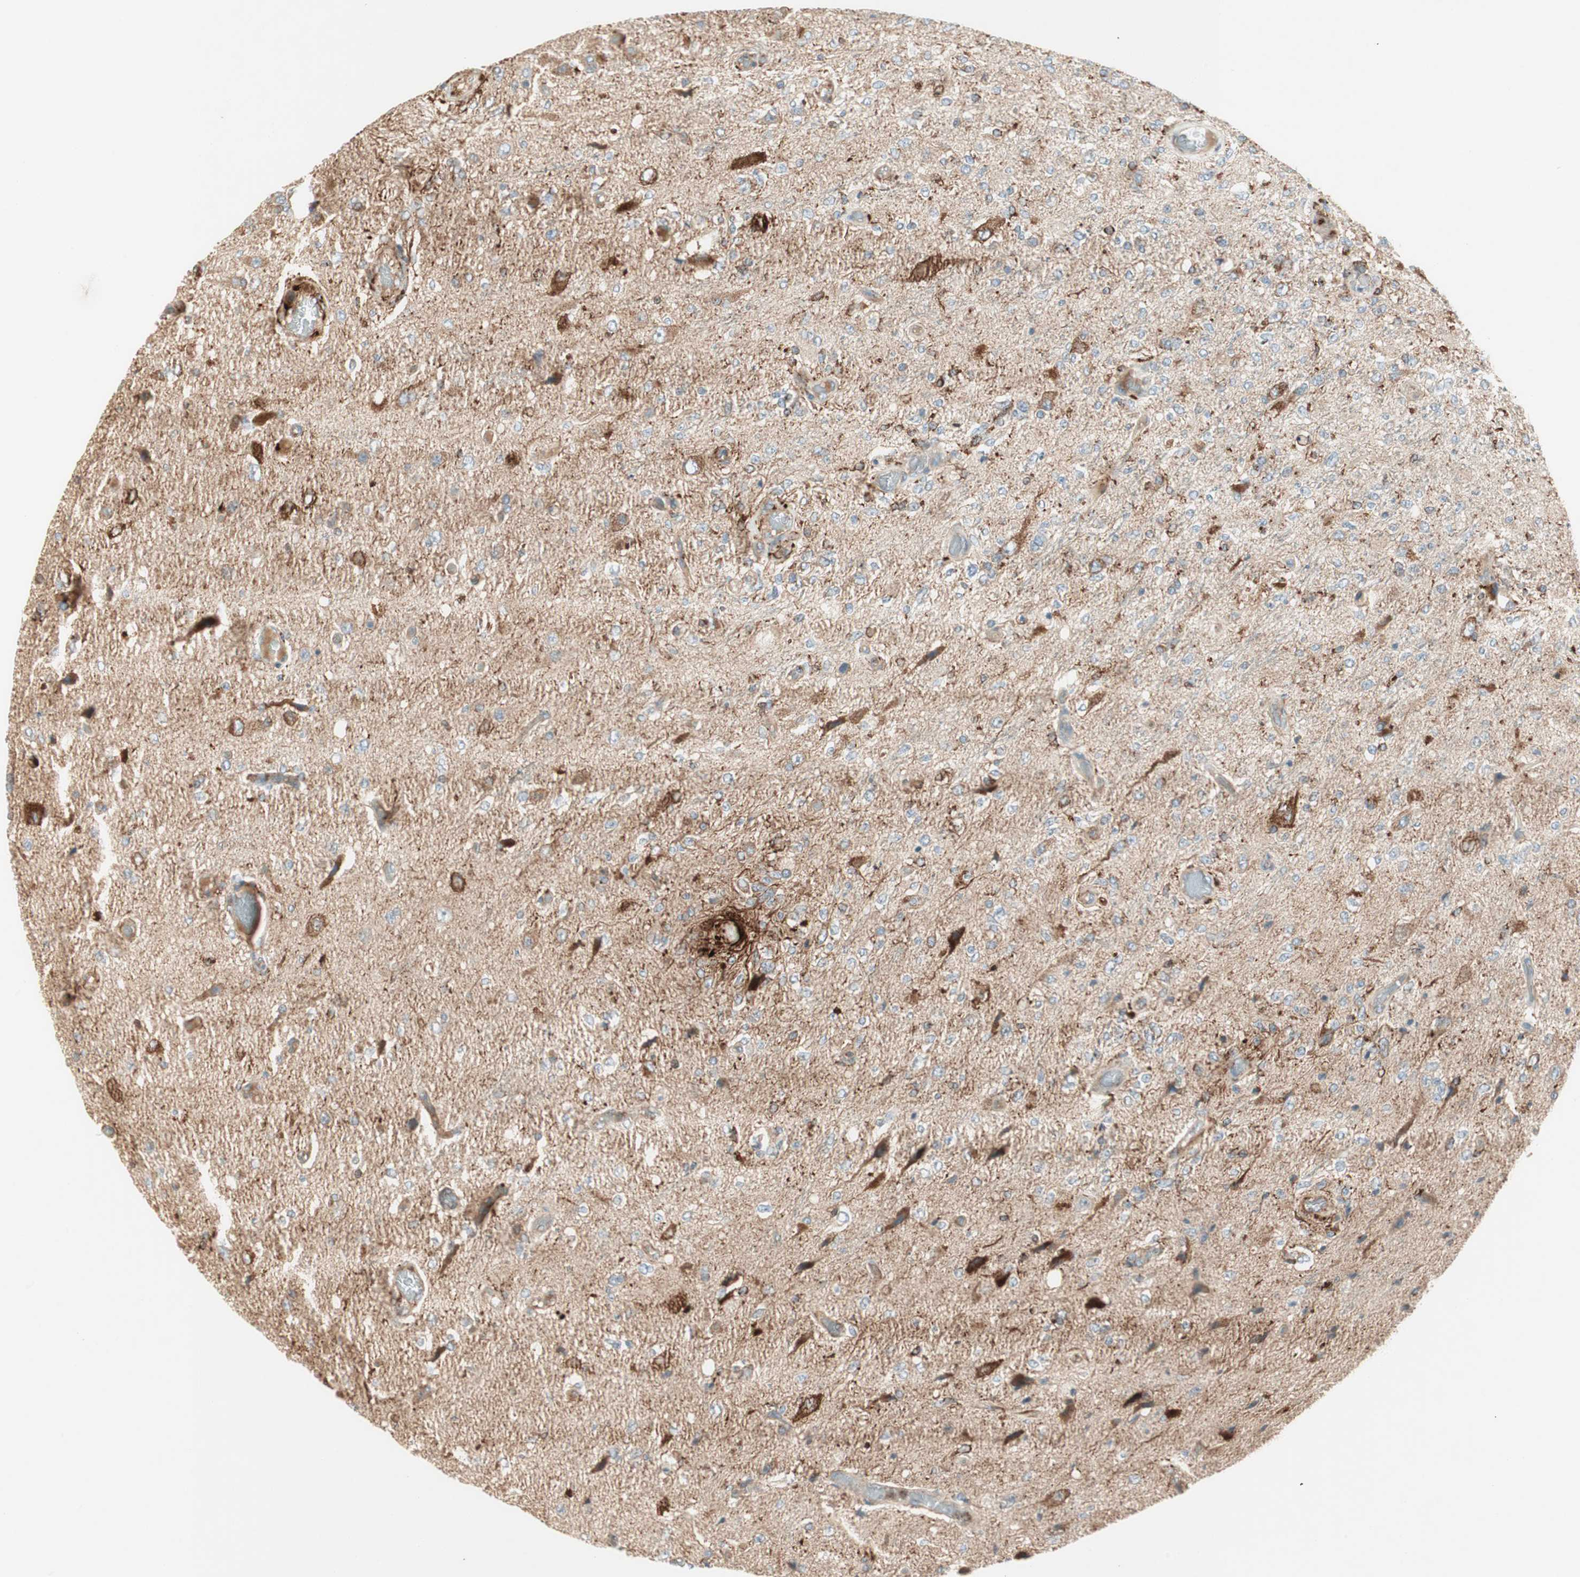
{"staining": {"intensity": "weak", "quantity": ">75%", "location": "cytoplasmic/membranous"}, "tissue": "glioma", "cell_type": "Tumor cells", "image_type": "cancer", "snomed": [{"axis": "morphology", "description": "Normal tissue, NOS"}, {"axis": "morphology", "description": "Glioma, malignant, High grade"}, {"axis": "topography", "description": "Cerebral cortex"}], "caption": "High-power microscopy captured an immunohistochemistry (IHC) image of malignant glioma (high-grade), revealing weak cytoplasmic/membranous positivity in approximately >75% of tumor cells.", "gene": "ATP6V1G1", "patient": {"sex": "male", "age": 77}}